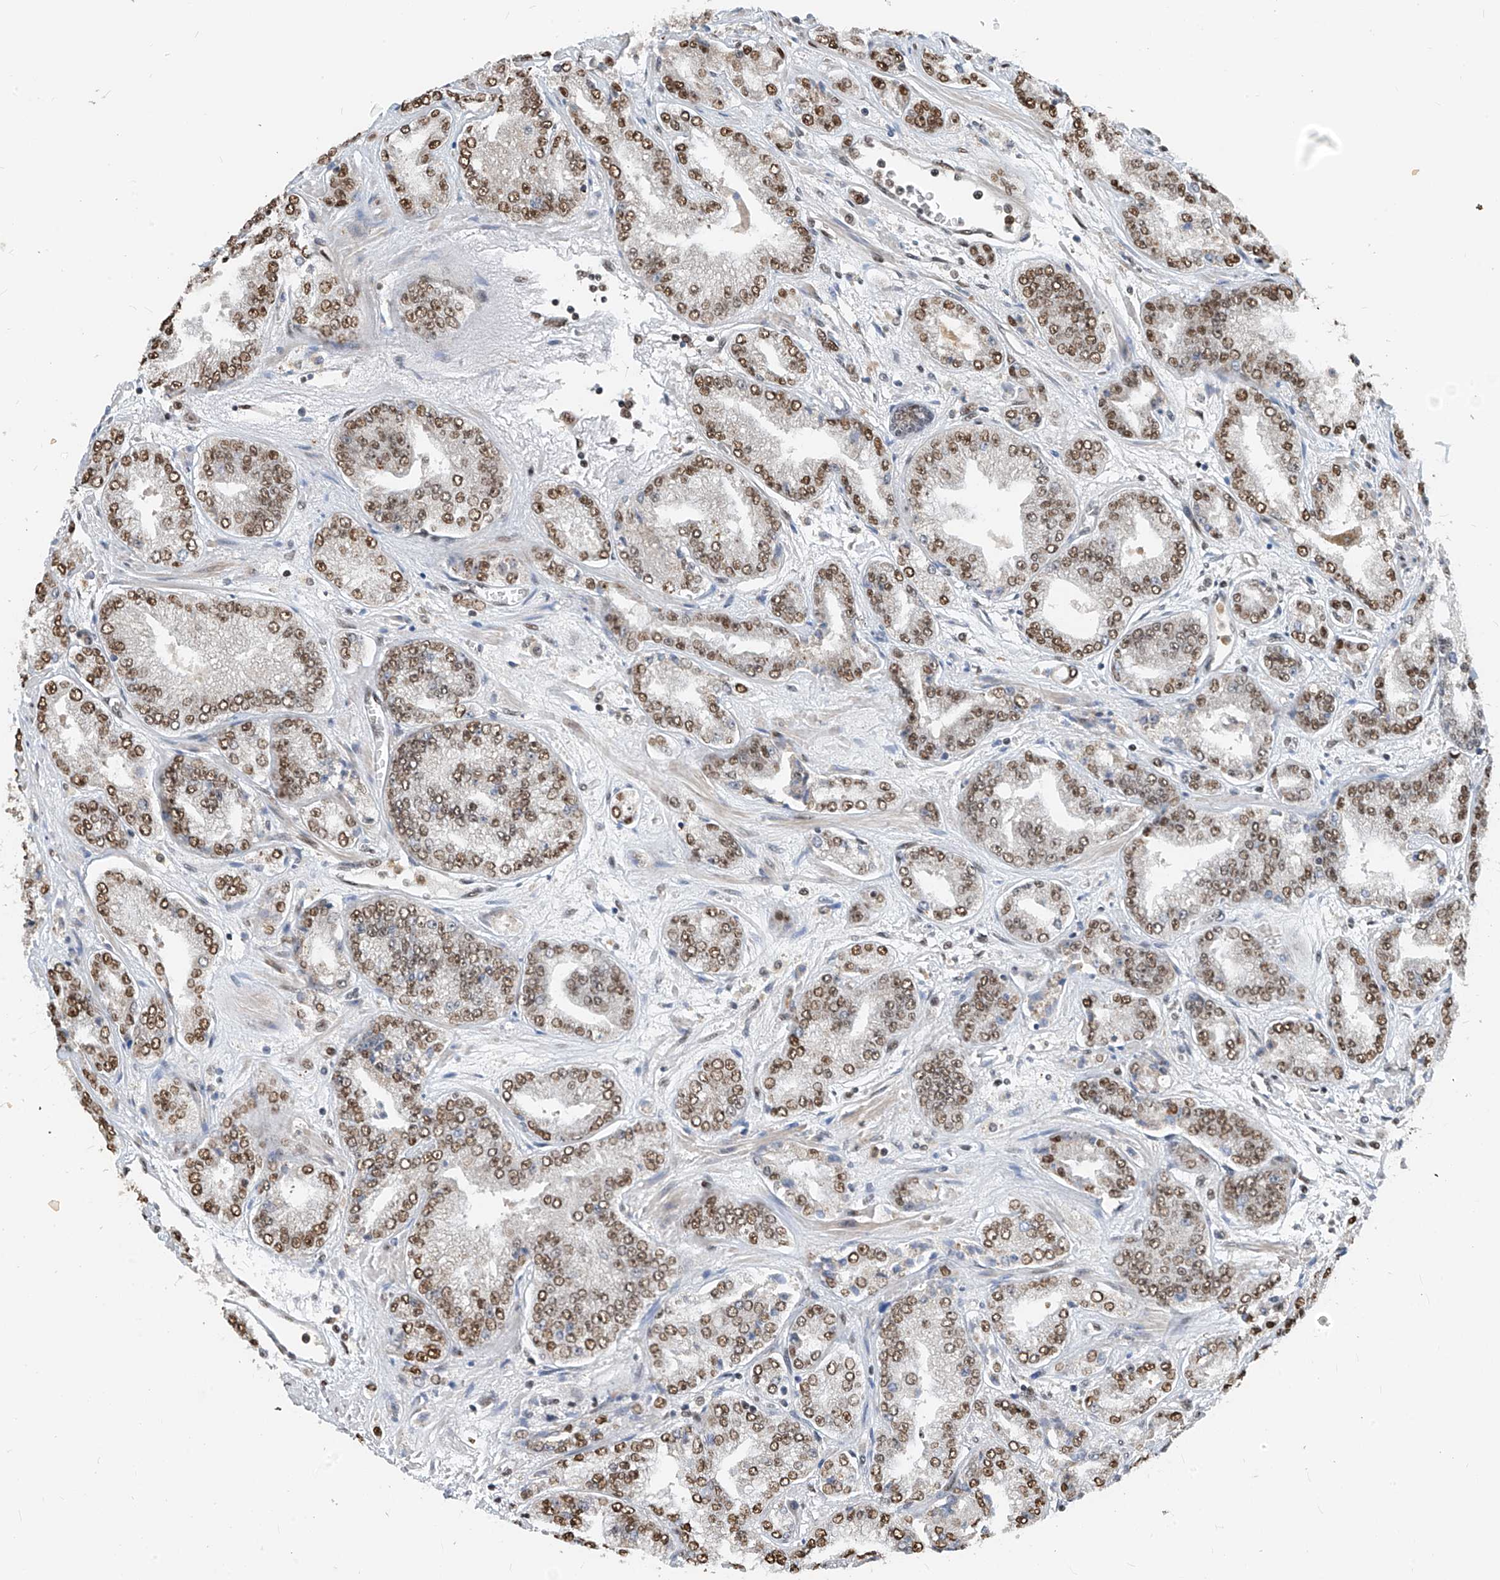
{"staining": {"intensity": "moderate", "quantity": ">75%", "location": "nuclear"}, "tissue": "prostate cancer", "cell_type": "Tumor cells", "image_type": "cancer", "snomed": [{"axis": "morphology", "description": "Adenocarcinoma, High grade"}, {"axis": "topography", "description": "Prostate"}], "caption": "Prostate cancer (adenocarcinoma (high-grade)) stained for a protein demonstrates moderate nuclear positivity in tumor cells.", "gene": "RBP7", "patient": {"sex": "male", "age": 71}}